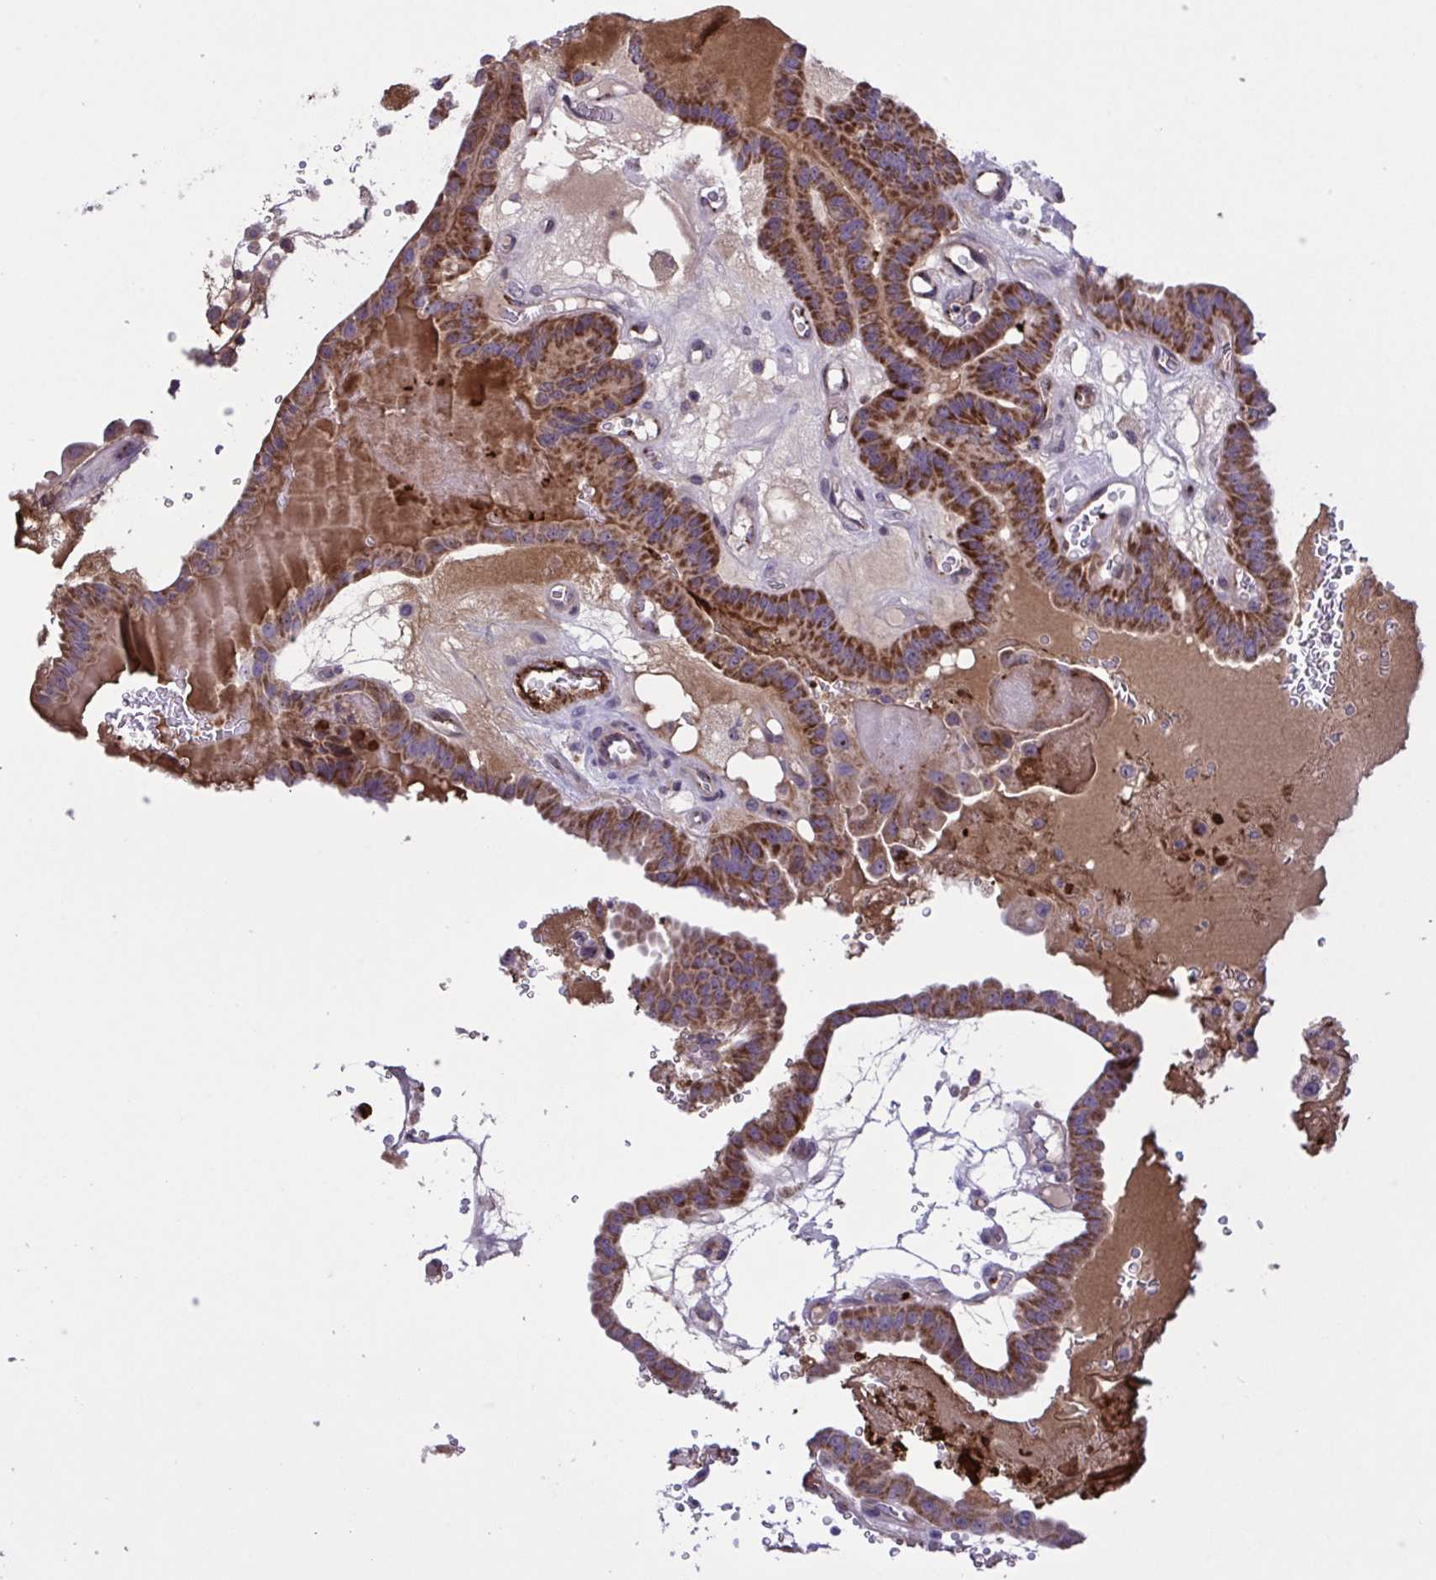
{"staining": {"intensity": "strong", "quantity": ">75%", "location": "cytoplasmic/membranous"}, "tissue": "thyroid cancer", "cell_type": "Tumor cells", "image_type": "cancer", "snomed": [{"axis": "morphology", "description": "Papillary adenocarcinoma, NOS"}, {"axis": "topography", "description": "Thyroid gland"}], "caption": "The histopathology image displays staining of thyroid cancer, revealing strong cytoplasmic/membranous protein staining (brown color) within tumor cells.", "gene": "CD101", "patient": {"sex": "male", "age": 87}}